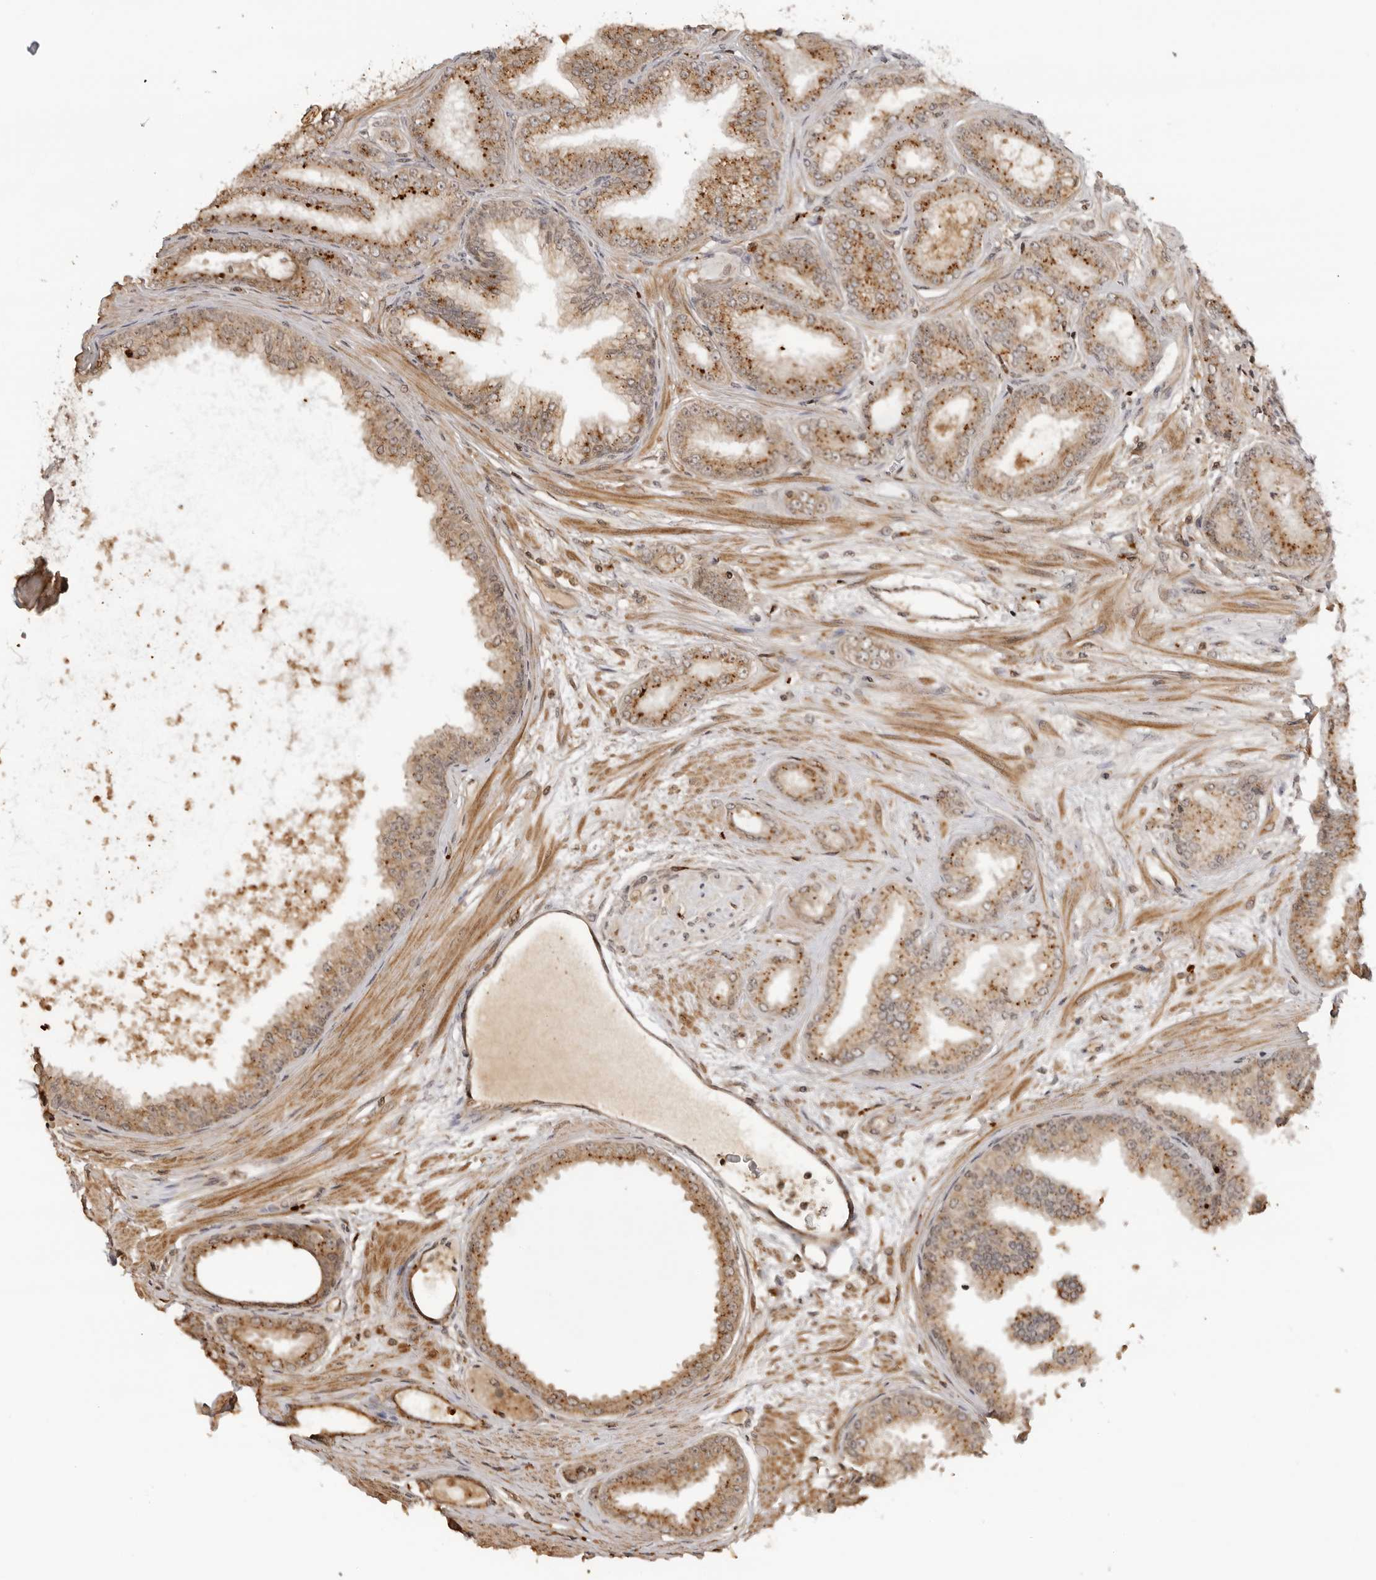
{"staining": {"intensity": "moderate", "quantity": ">75%", "location": "cytoplasmic/membranous"}, "tissue": "prostate cancer", "cell_type": "Tumor cells", "image_type": "cancer", "snomed": [{"axis": "morphology", "description": "Adenocarcinoma, Low grade"}, {"axis": "topography", "description": "Prostate"}], "caption": "The photomicrograph exhibits a brown stain indicating the presence of a protein in the cytoplasmic/membranous of tumor cells in prostate cancer (adenocarcinoma (low-grade)).", "gene": "IKBKE", "patient": {"sex": "male", "age": 63}}